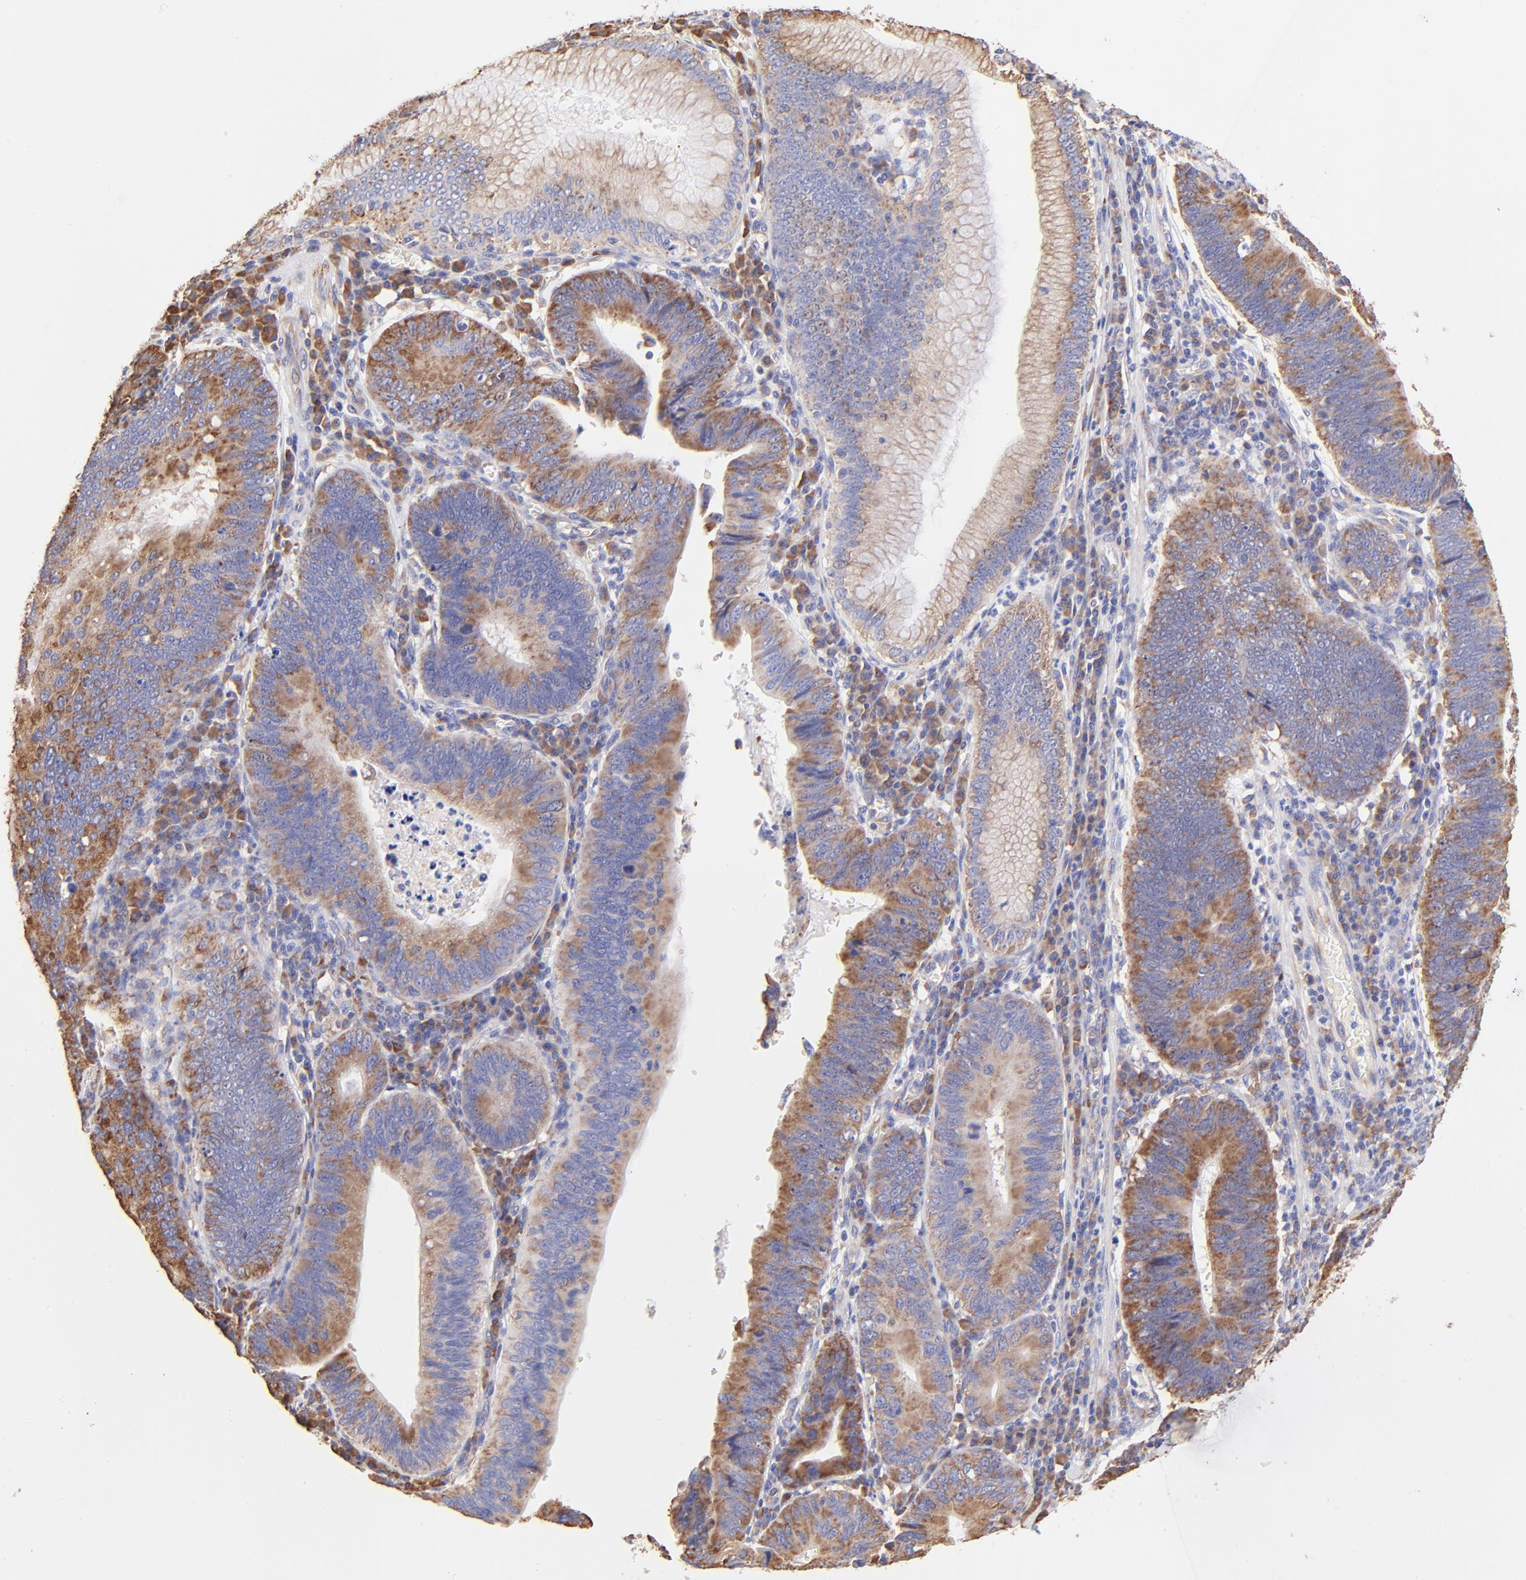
{"staining": {"intensity": "moderate", "quantity": ">75%", "location": "cytoplasmic/membranous"}, "tissue": "stomach cancer", "cell_type": "Tumor cells", "image_type": "cancer", "snomed": [{"axis": "morphology", "description": "Adenocarcinoma, NOS"}, {"axis": "topography", "description": "Stomach"}], "caption": "Protein staining exhibits moderate cytoplasmic/membranous expression in approximately >75% of tumor cells in adenocarcinoma (stomach).", "gene": "RPL30", "patient": {"sex": "male", "age": 59}}